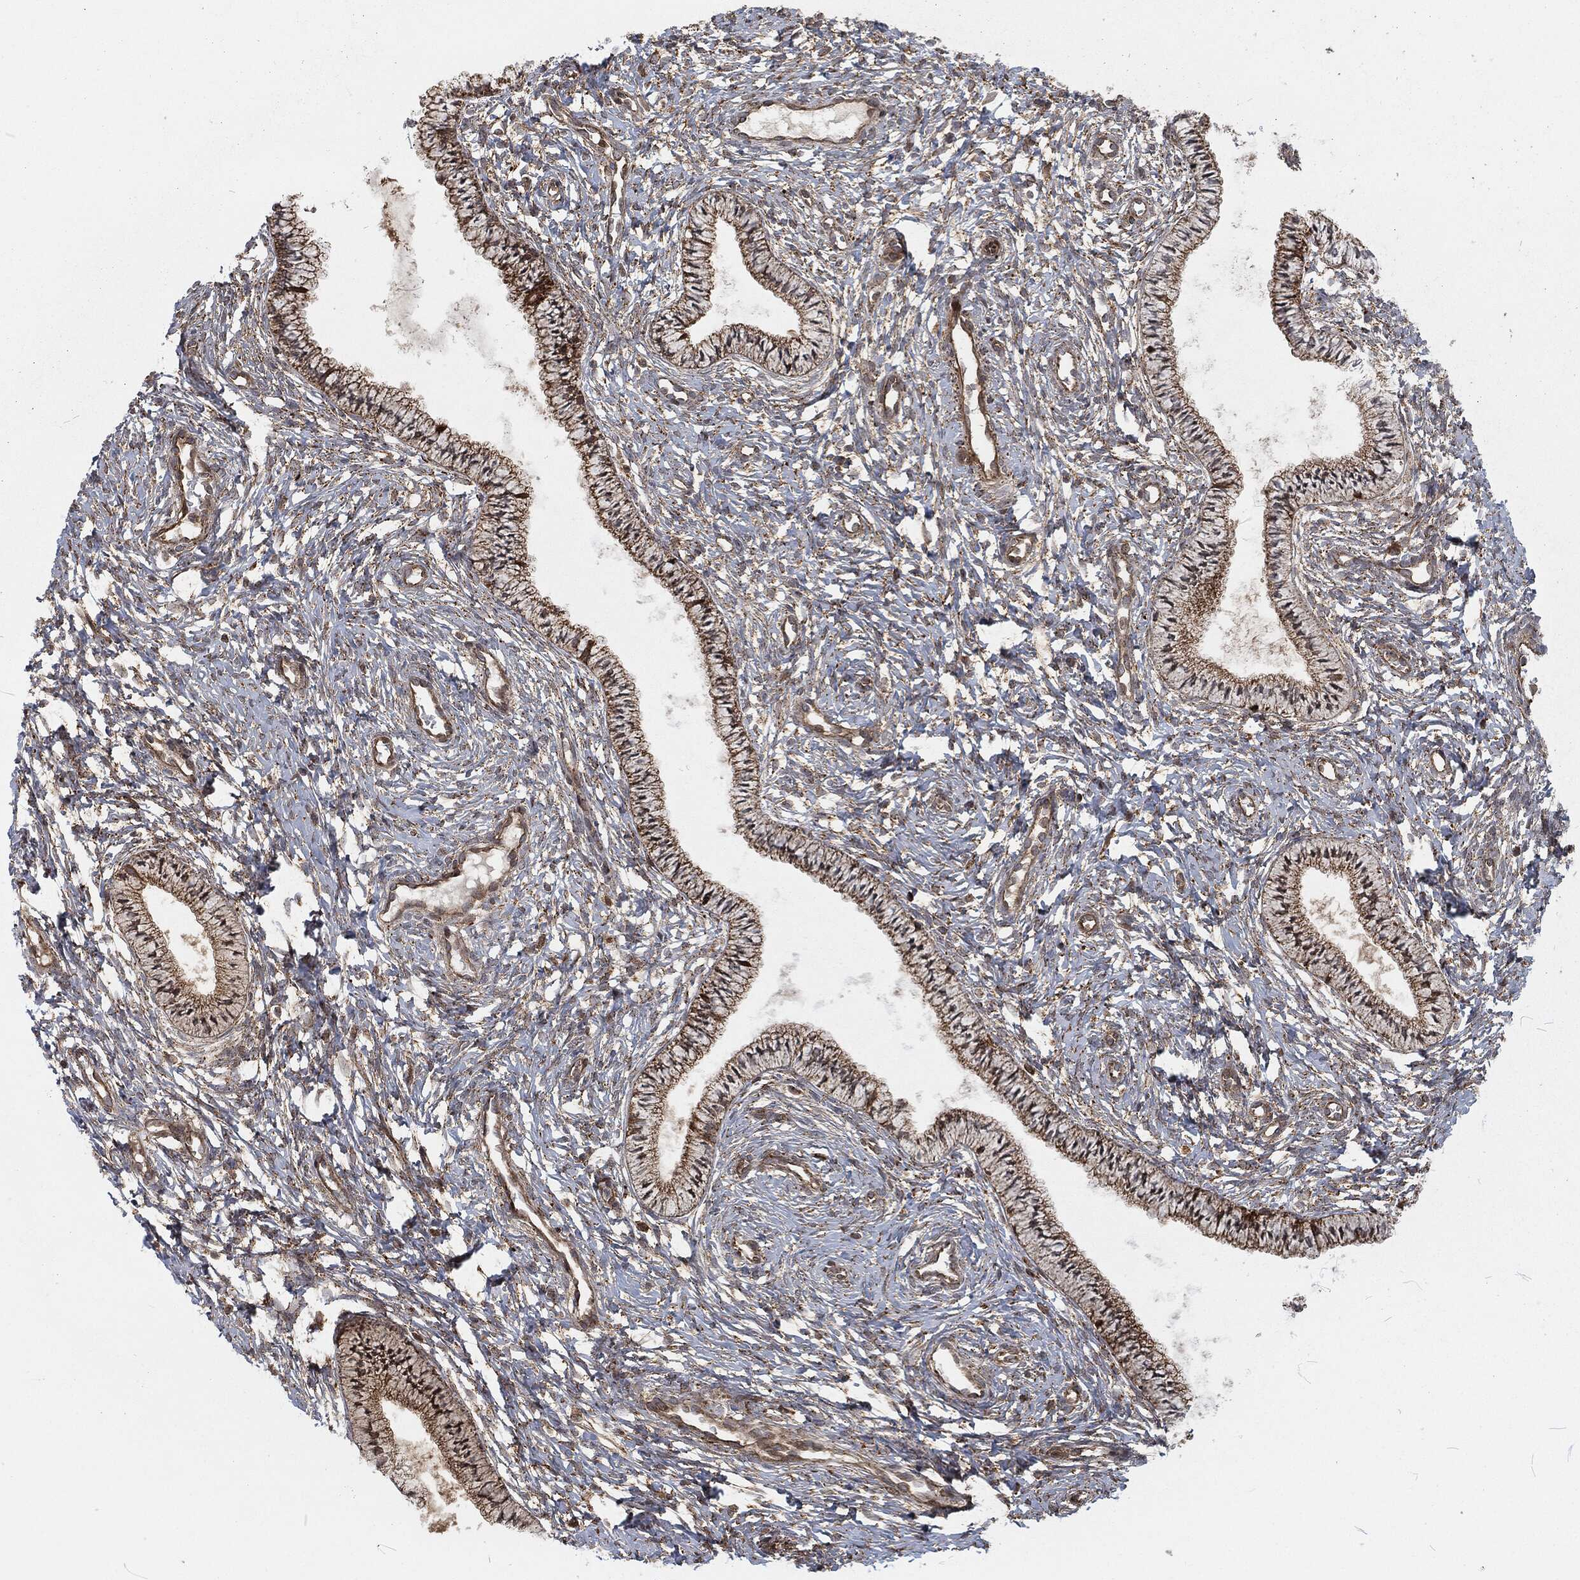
{"staining": {"intensity": "moderate", "quantity": ">75%", "location": "cytoplasmic/membranous"}, "tissue": "cervix", "cell_type": "Glandular cells", "image_type": "normal", "snomed": [{"axis": "morphology", "description": "Normal tissue, NOS"}, {"axis": "topography", "description": "Cervix"}], "caption": "A brown stain highlights moderate cytoplasmic/membranous expression of a protein in glandular cells of normal cervix.", "gene": "RFTN1", "patient": {"sex": "female", "age": 39}}